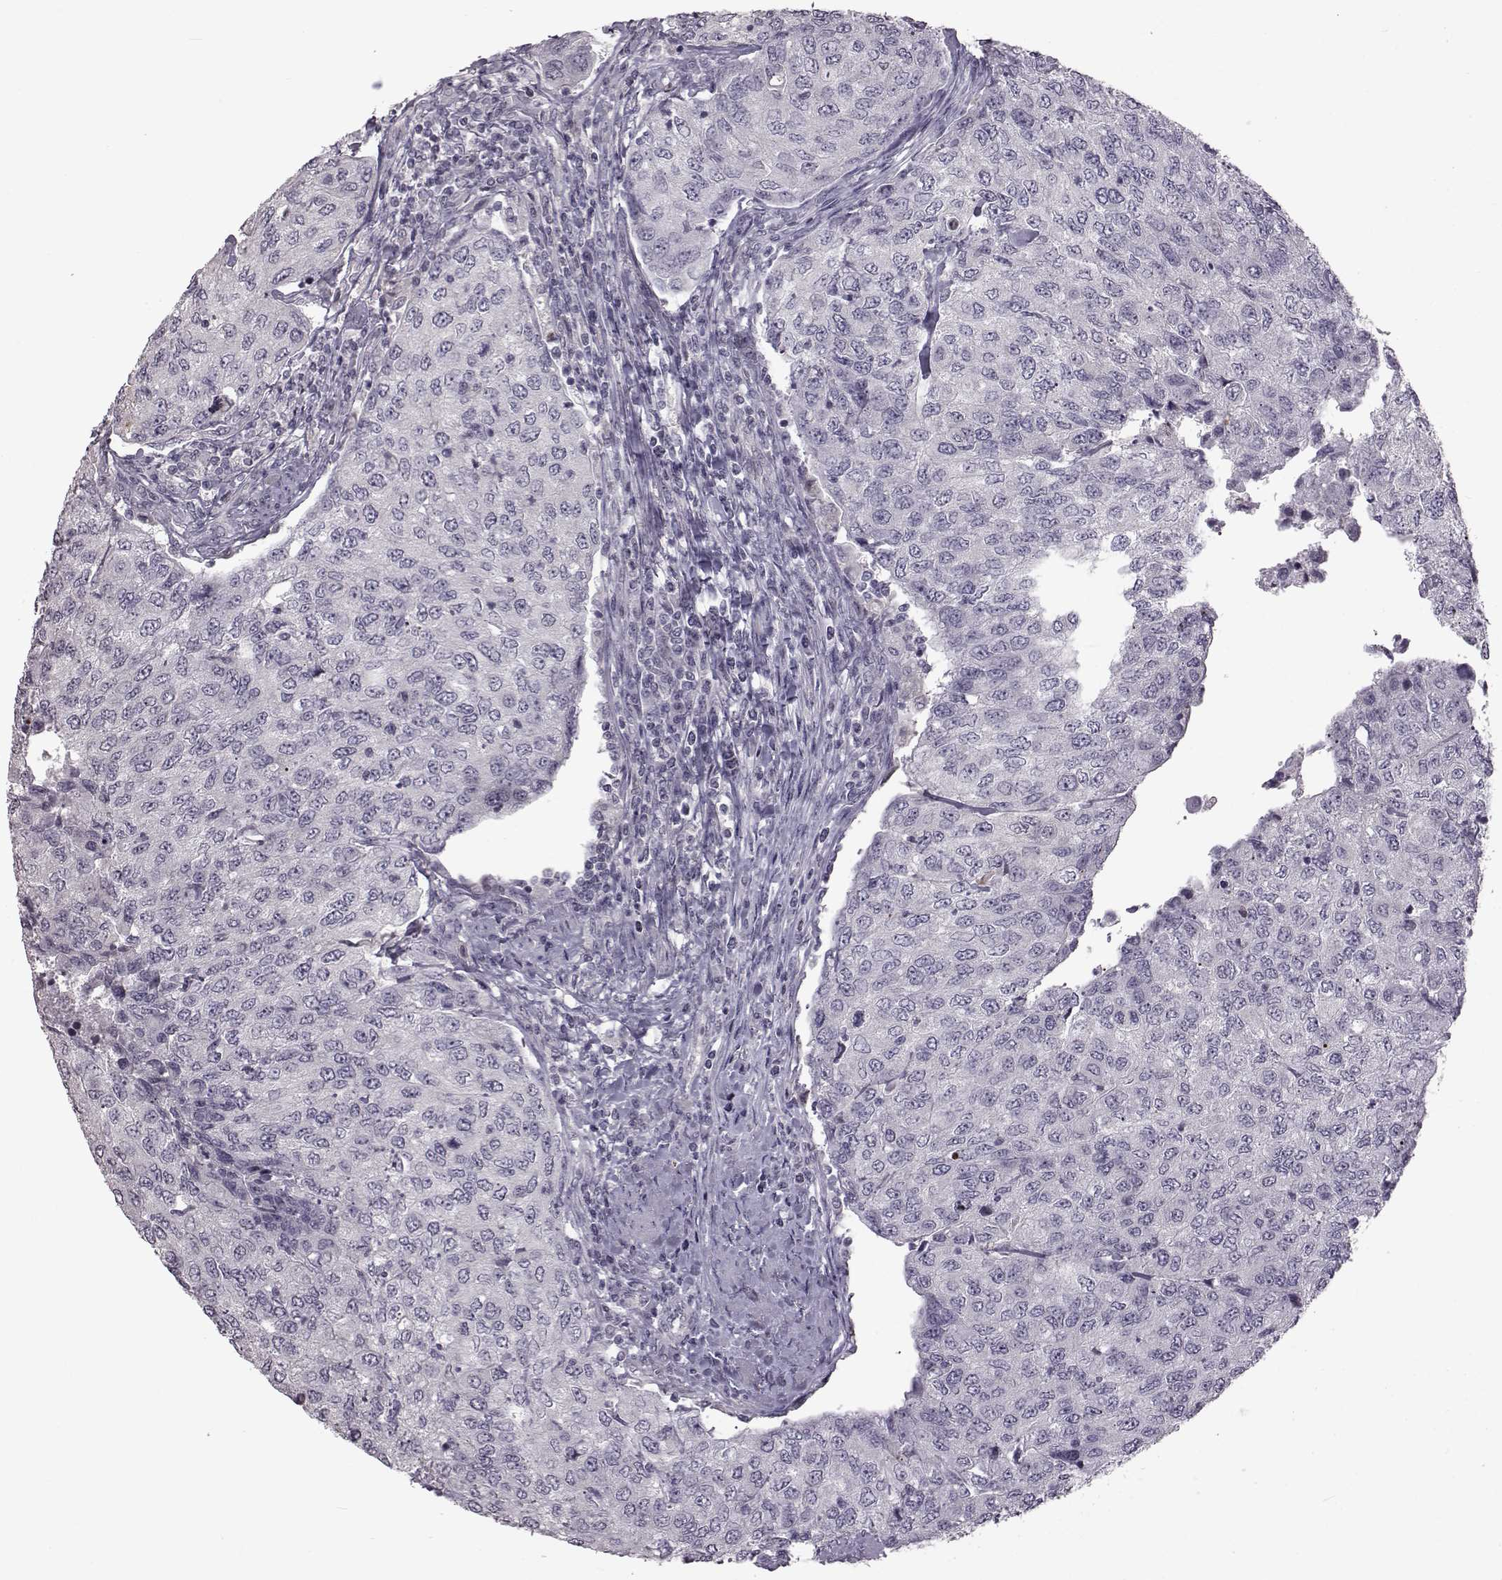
{"staining": {"intensity": "negative", "quantity": "none", "location": "none"}, "tissue": "urothelial cancer", "cell_type": "Tumor cells", "image_type": "cancer", "snomed": [{"axis": "morphology", "description": "Urothelial carcinoma, High grade"}, {"axis": "topography", "description": "Urinary bladder"}], "caption": "The photomicrograph reveals no significant expression in tumor cells of urothelial cancer.", "gene": "GAL", "patient": {"sex": "female", "age": 78}}